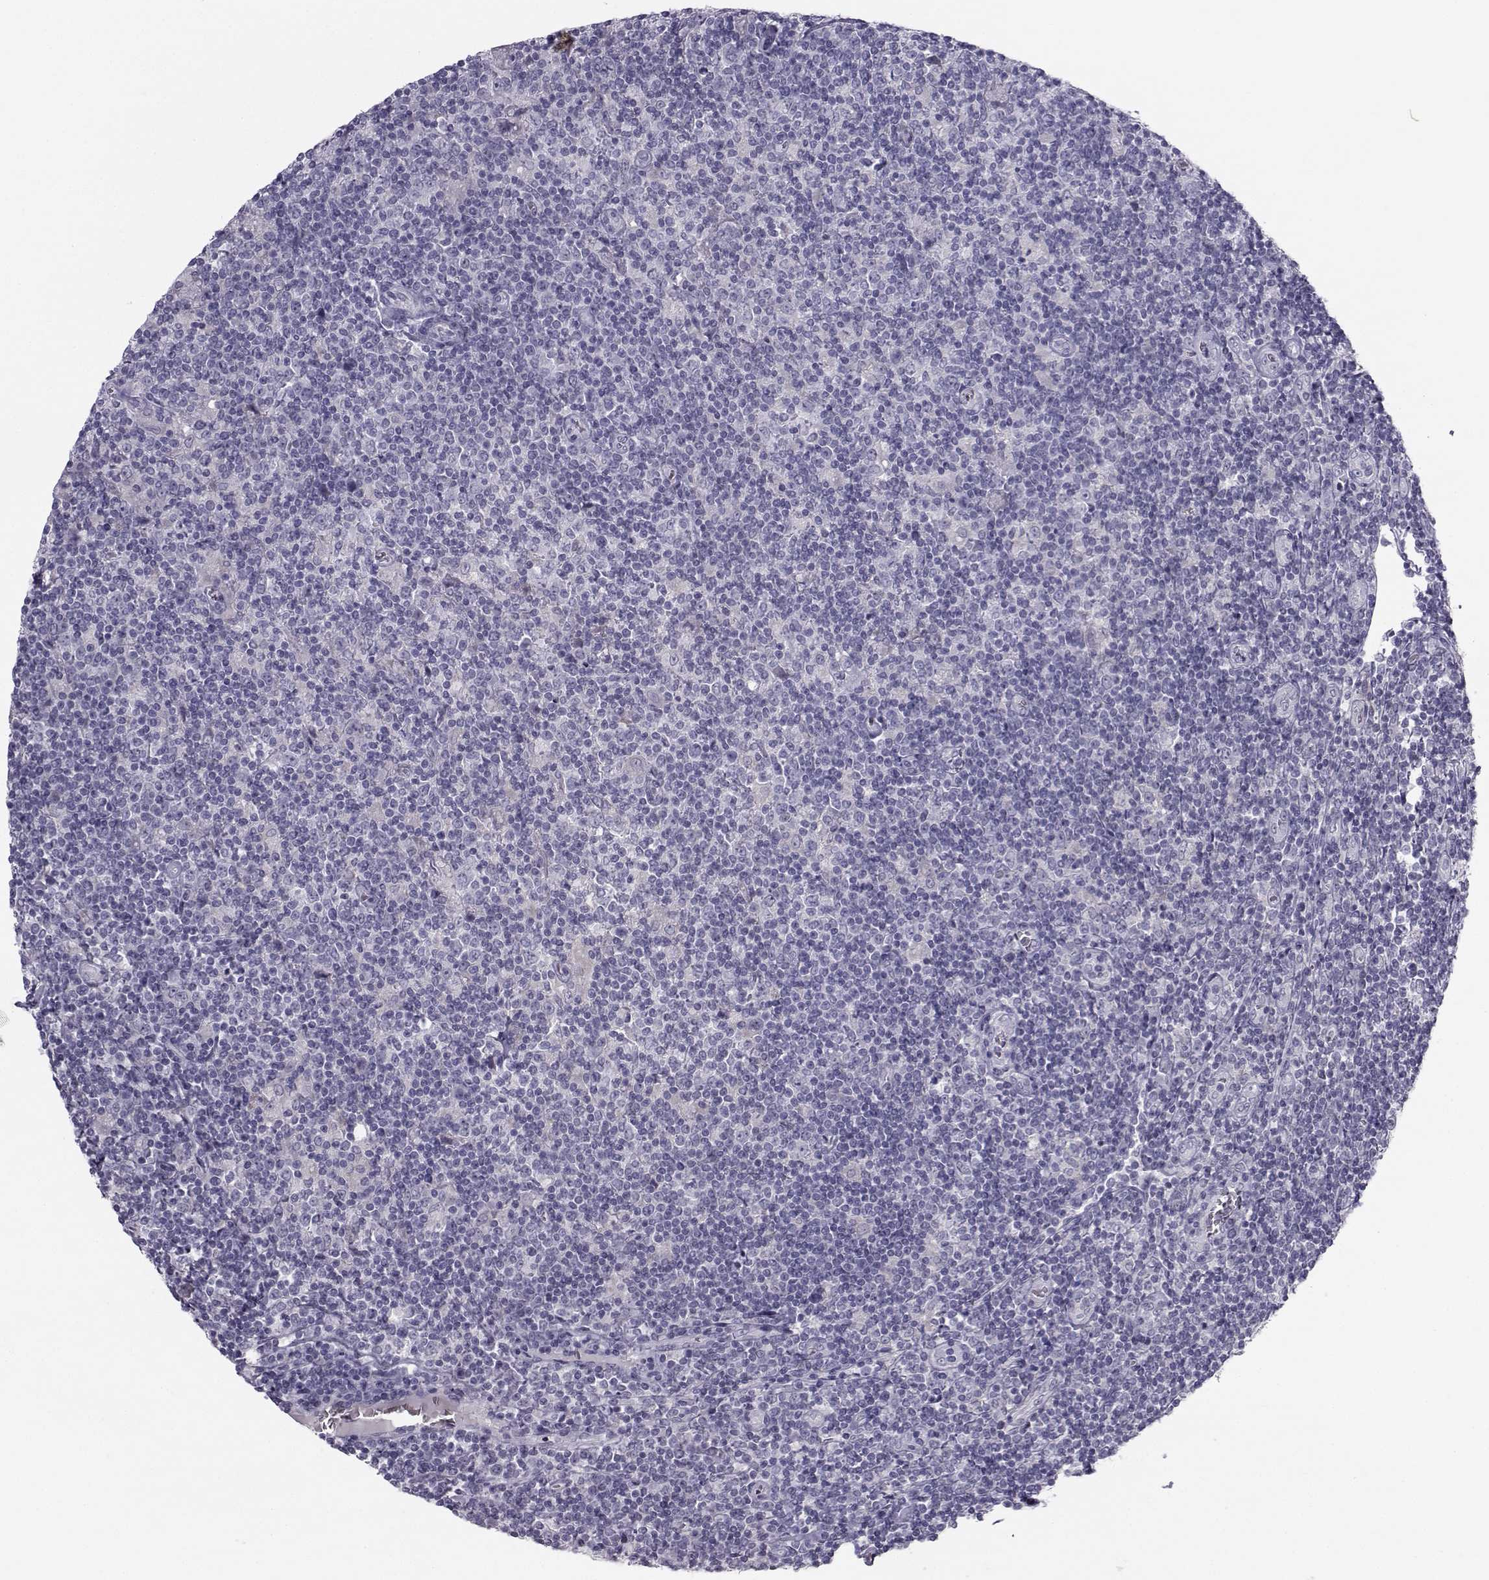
{"staining": {"intensity": "negative", "quantity": "none", "location": "none"}, "tissue": "lymphoma", "cell_type": "Tumor cells", "image_type": "cancer", "snomed": [{"axis": "morphology", "description": "Hodgkin's disease, NOS"}, {"axis": "topography", "description": "Lymph node"}], "caption": "Immunohistochemistry (IHC) of Hodgkin's disease demonstrates no expression in tumor cells. The staining is performed using DAB (3,3'-diaminobenzidine) brown chromogen with nuclei counter-stained in using hematoxylin.", "gene": "GARIN3", "patient": {"sex": "male", "age": 40}}